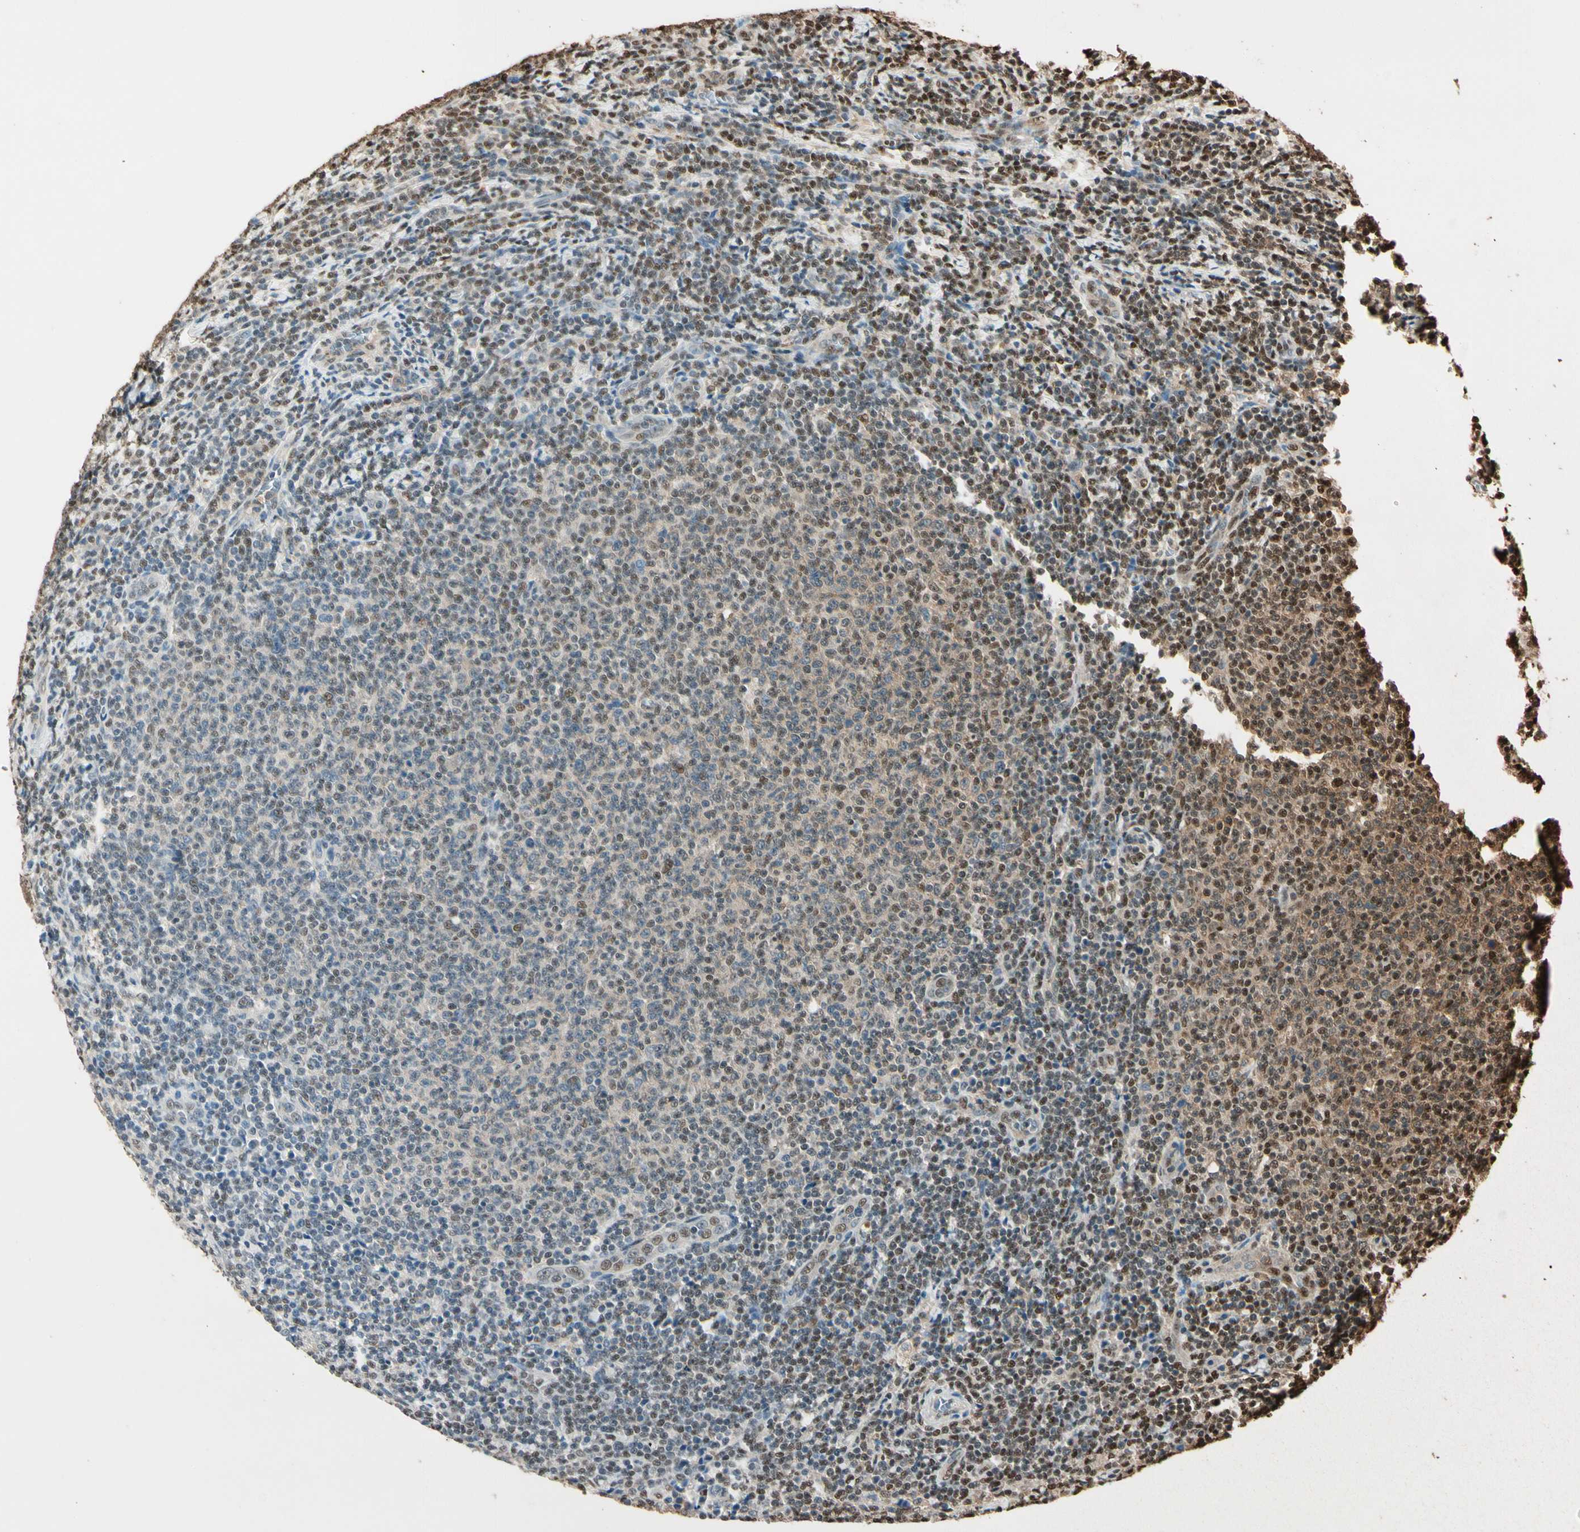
{"staining": {"intensity": "moderate", "quantity": "<25%", "location": "cytoplasmic/membranous,nuclear"}, "tissue": "lymphoma", "cell_type": "Tumor cells", "image_type": "cancer", "snomed": [{"axis": "morphology", "description": "Malignant lymphoma, non-Hodgkin's type, Low grade"}, {"axis": "topography", "description": "Lymph node"}], "caption": "Immunohistochemistry of human lymphoma exhibits low levels of moderate cytoplasmic/membranous and nuclear expression in about <25% of tumor cells.", "gene": "PNCK", "patient": {"sex": "male", "age": 66}}